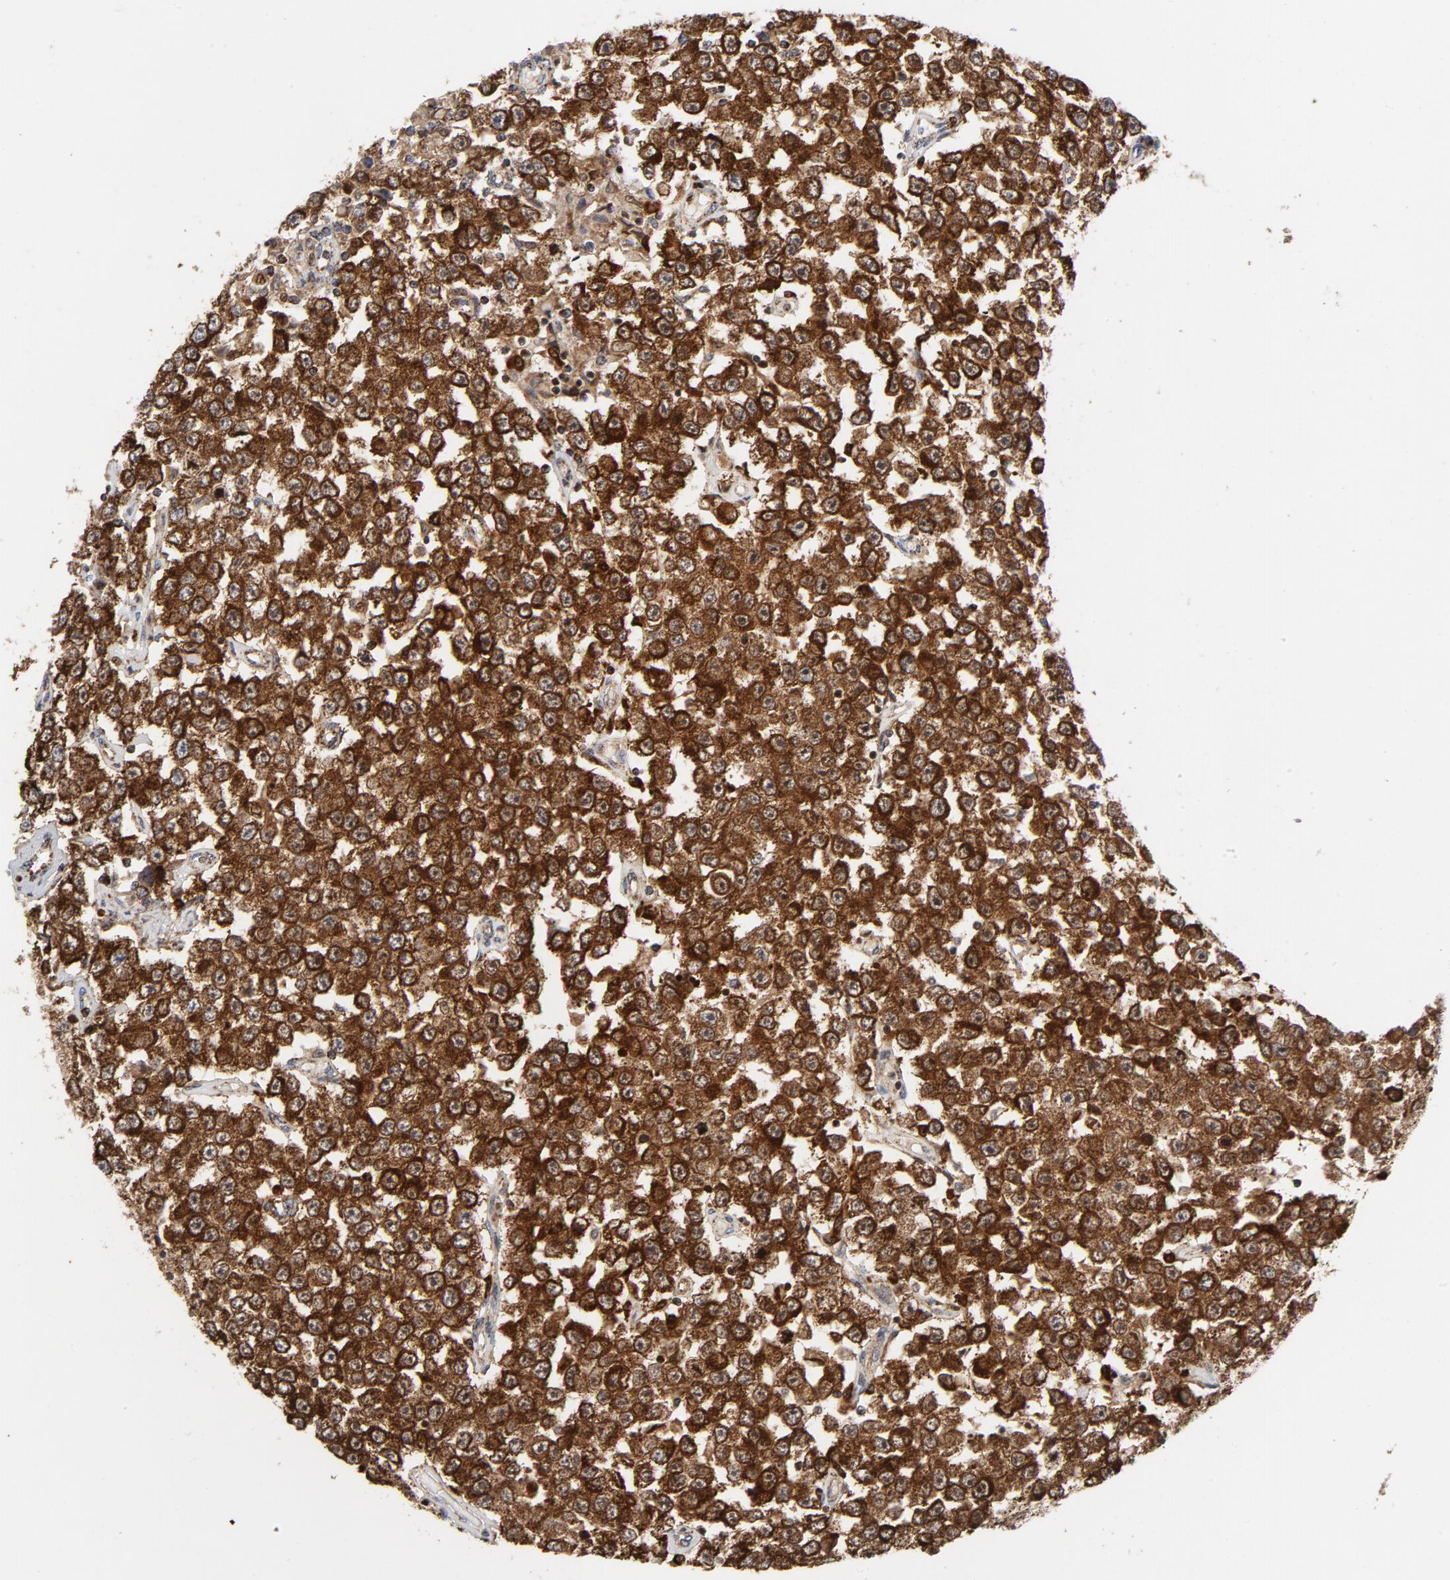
{"staining": {"intensity": "strong", "quantity": ">75%", "location": "cytoplasmic/membranous"}, "tissue": "testis cancer", "cell_type": "Tumor cells", "image_type": "cancer", "snomed": [{"axis": "morphology", "description": "Seminoma, NOS"}, {"axis": "topography", "description": "Testis"}], "caption": "This image exhibits immunohistochemistry (IHC) staining of testis seminoma, with high strong cytoplasmic/membranous expression in about >75% of tumor cells.", "gene": "CYCS", "patient": {"sex": "male", "age": 52}}